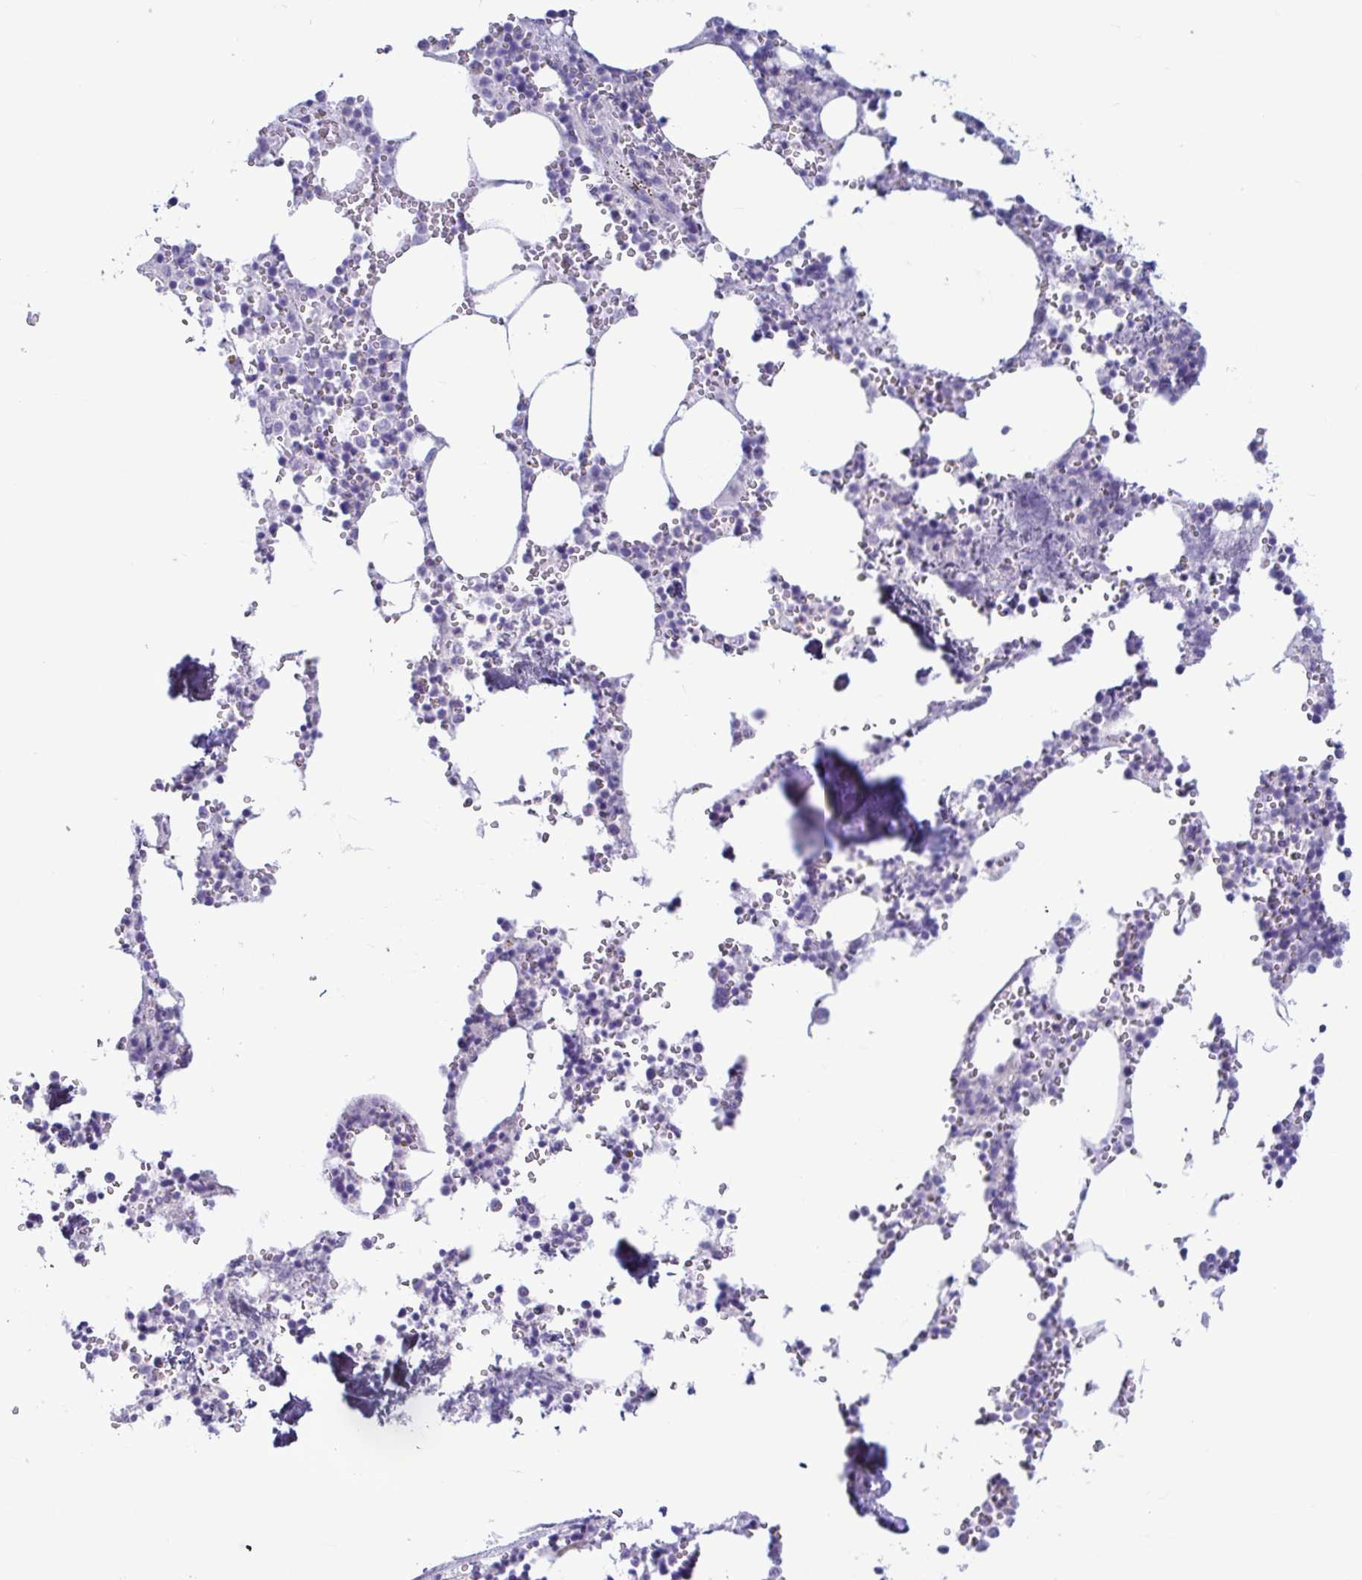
{"staining": {"intensity": "negative", "quantity": "none", "location": "none"}, "tissue": "bone marrow", "cell_type": "Hematopoietic cells", "image_type": "normal", "snomed": [{"axis": "morphology", "description": "Normal tissue, NOS"}, {"axis": "topography", "description": "Bone marrow"}], "caption": "Immunohistochemistry (IHC) of benign human bone marrow reveals no staining in hematopoietic cells.", "gene": "TNNI2", "patient": {"sex": "male", "age": 54}}